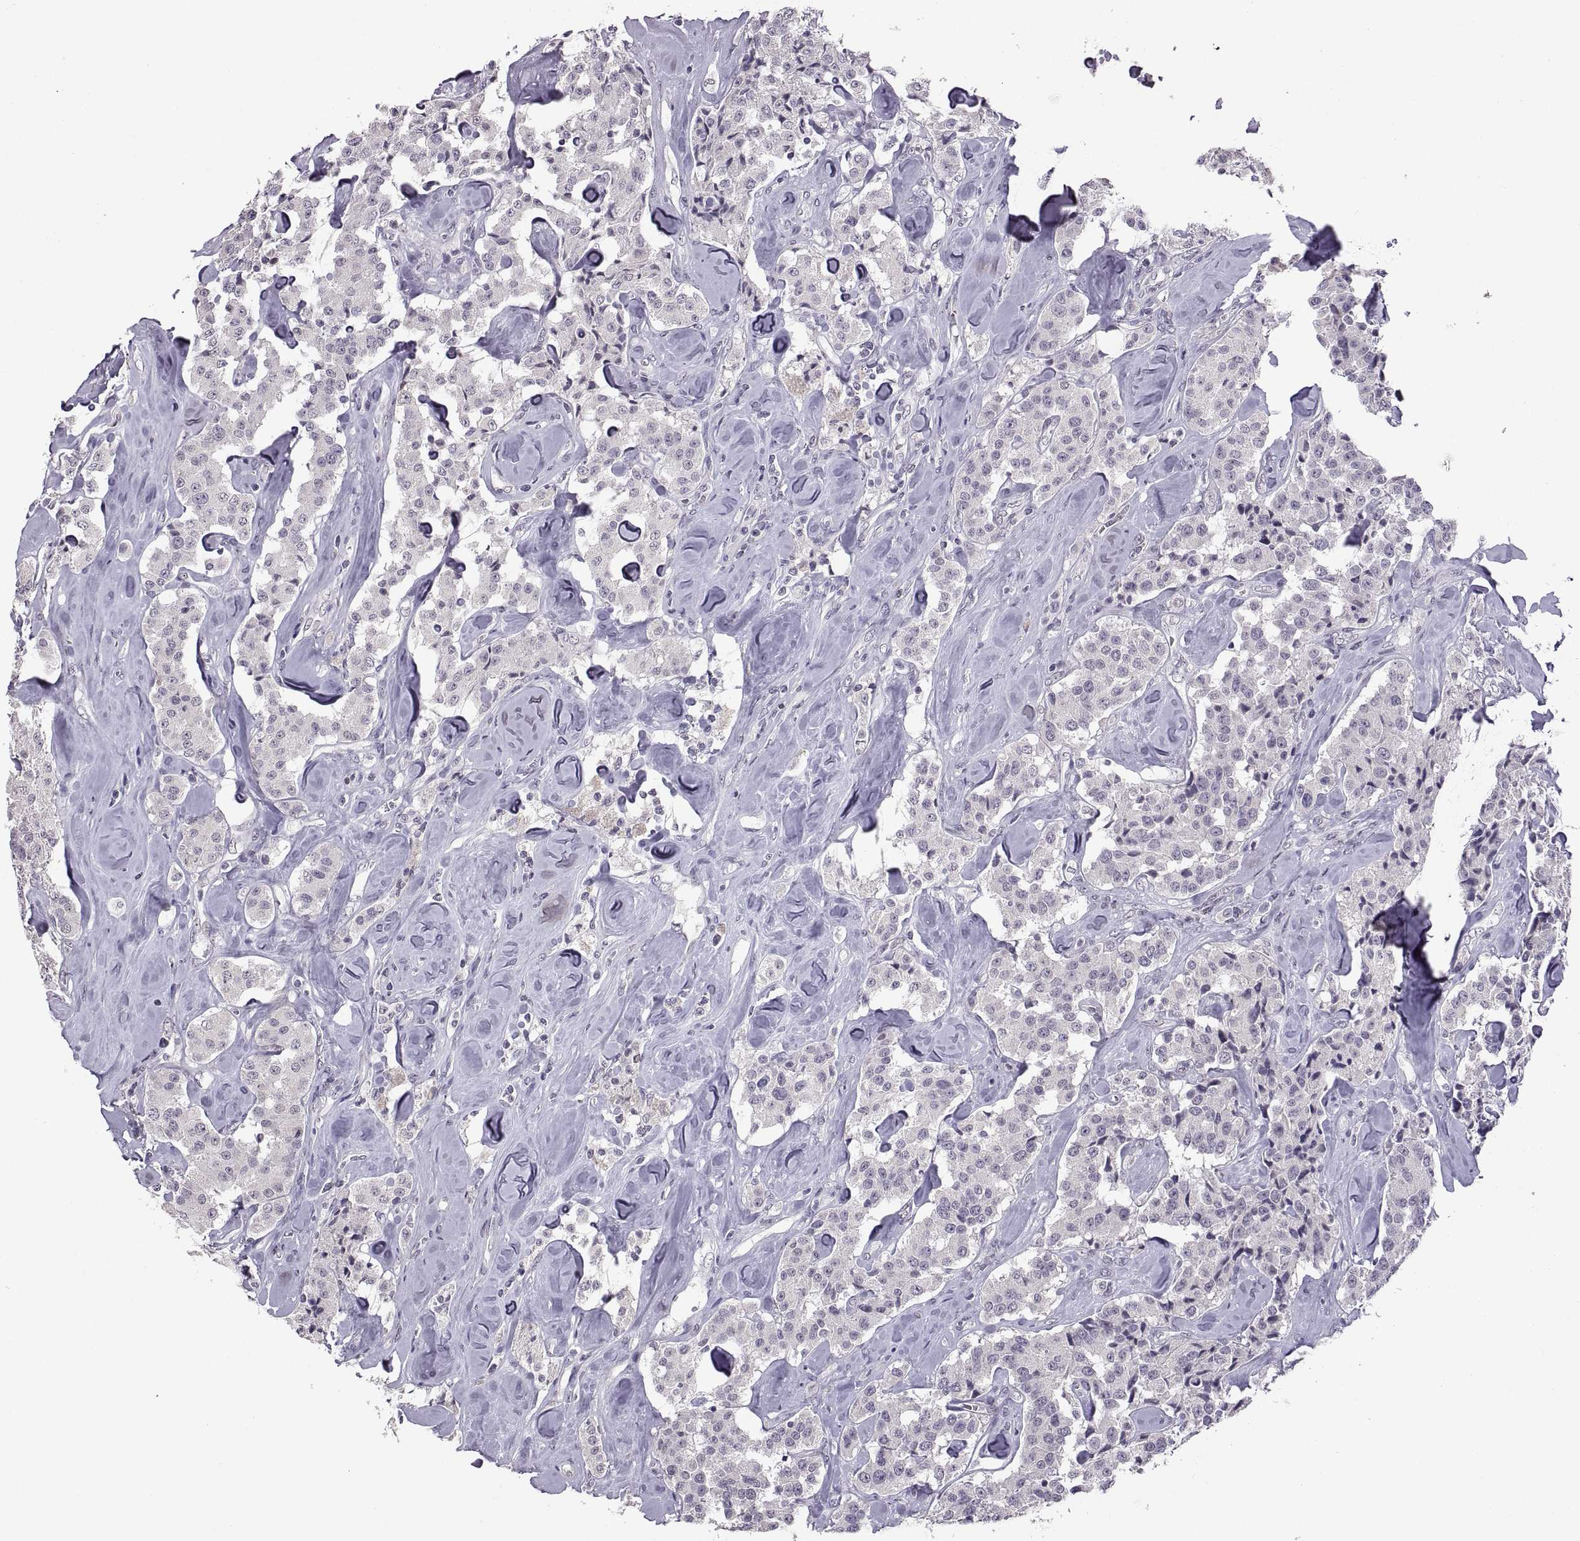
{"staining": {"intensity": "negative", "quantity": "none", "location": "none"}, "tissue": "carcinoid", "cell_type": "Tumor cells", "image_type": "cancer", "snomed": [{"axis": "morphology", "description": "Carcinoid, malignant, NOS"}, {"axis": "topography", "description": "Pancreas"}], "caption": "A histopathology image of carcinoid stained for a protein displays no brown staining in tumor cells.", "gene": "NEK2", "patient": {"sex": "male", "age": 41}}